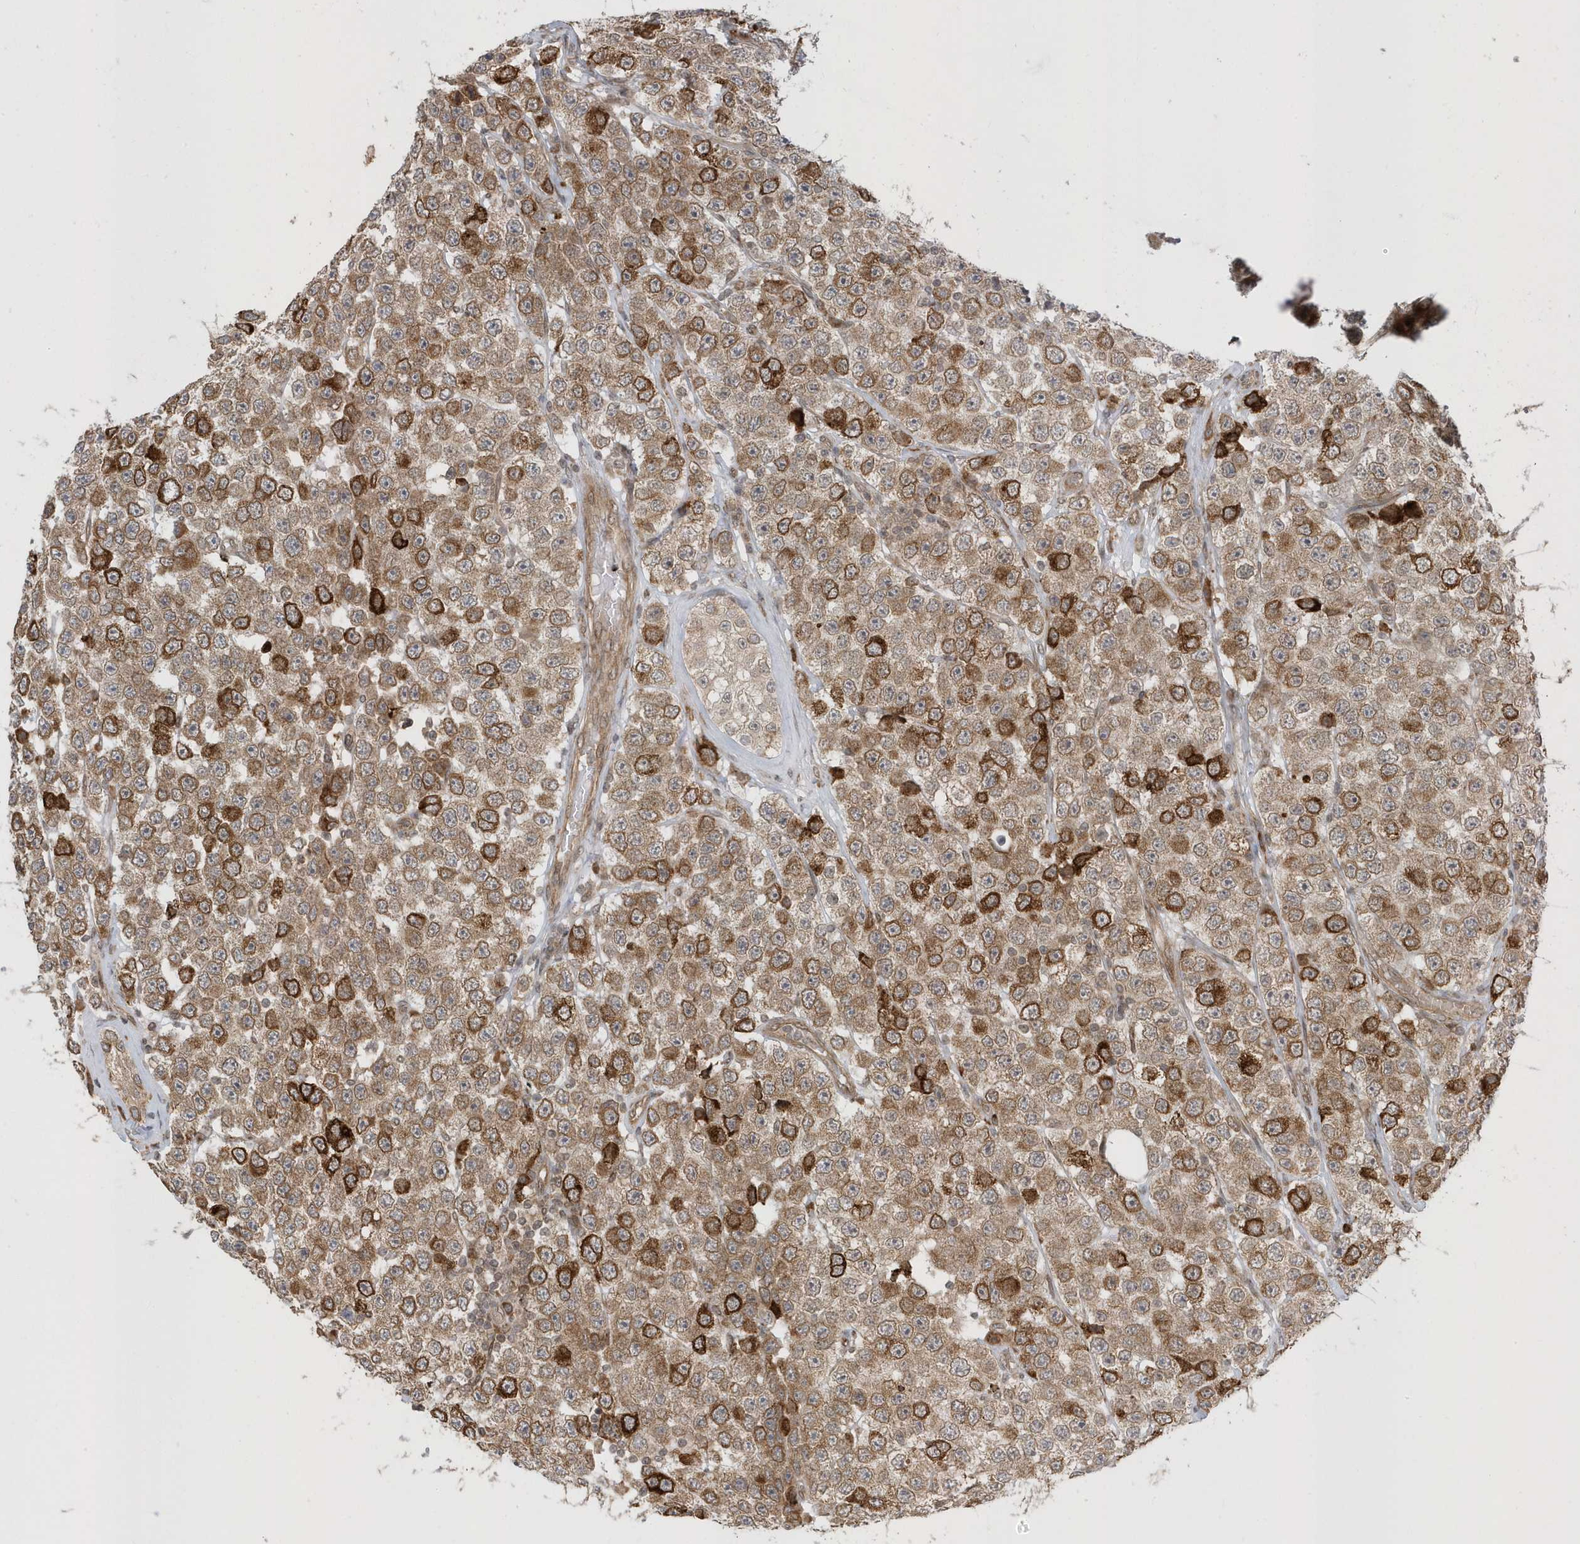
{"staining": {"intensity": "strong", "quantity": ">75%", "location": "cytoplasmic/membranous"}, "tissue": "testis cancer", "cell_type": "Tumor cells", "image_type": "cancer", "snomed": [{"axis": "morphology", "description": "Seminoma, NOS"}, {"axis": "topography", "description": "Testis"}], "caption": "DAB (3,3'-diaminobenzidine) immunohistochemical staining of human testis cancer (seminoma) displays strong cytoplasmic/membranous protein expression in about >75% of tumor cells.", "gene": "METTL21A", "patient": {"sex": "male", "age": 28}}